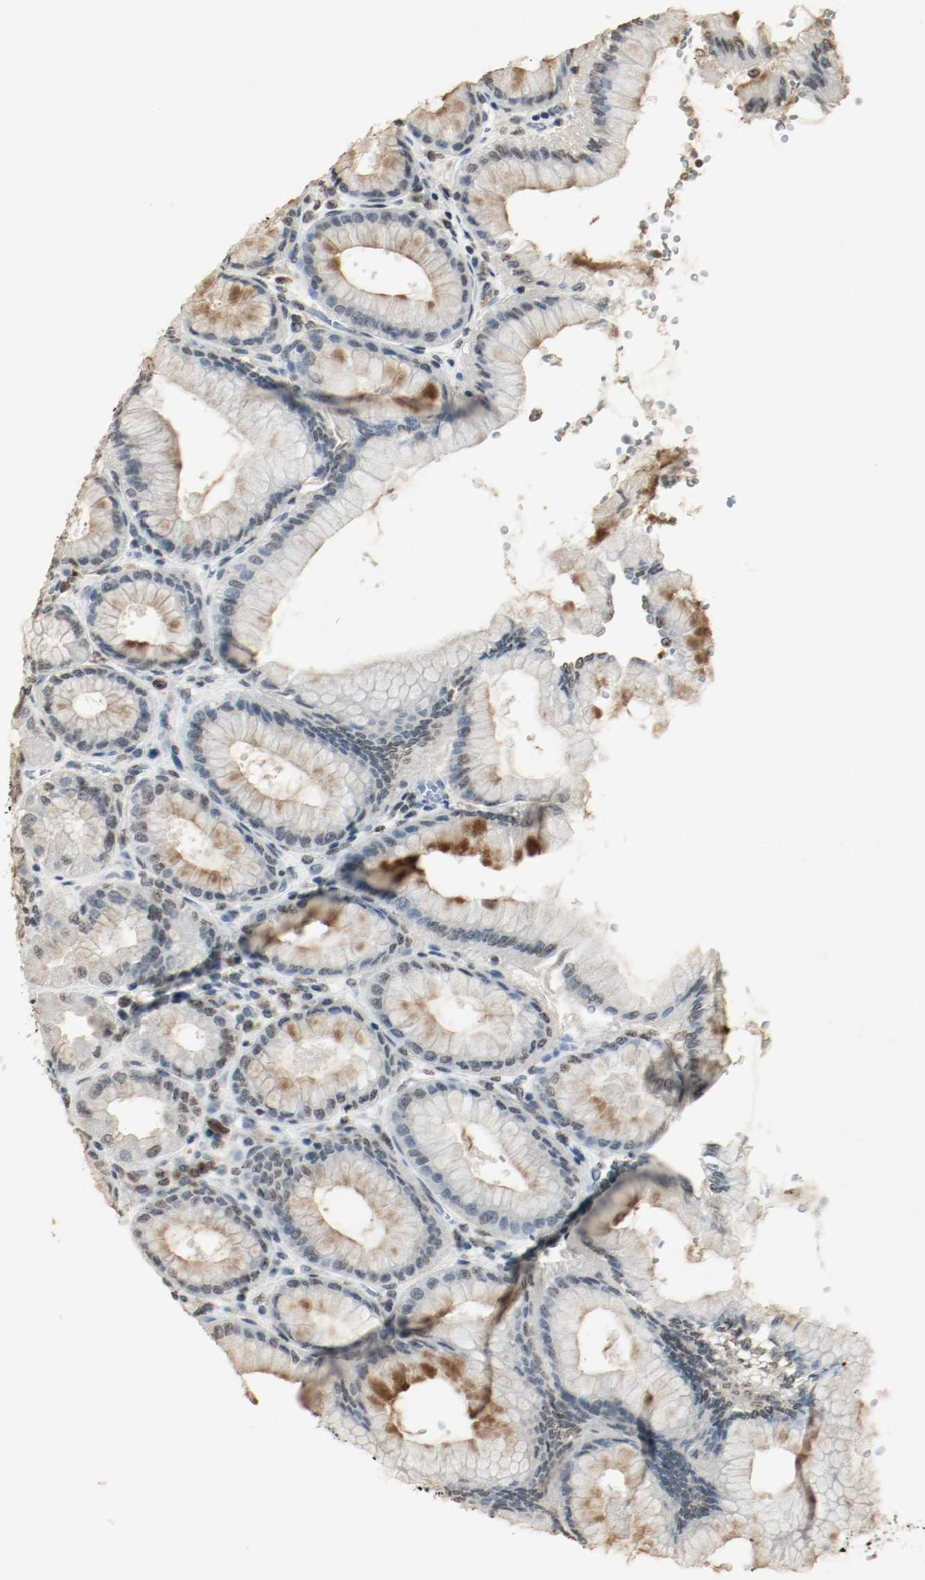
{"staining": {"intensity": "moderate", "quantity": "25%-75%", "location": "cytoplasmic/membranous,nuclear"}, "tissue": "stomach", "cell_type": "Glandular cells", "image_type": "normal", "snomed": [{"axis": "morphology", "description": "Normal tissue, NOS"}, {"axis": "topography", "description": "Stomach, upper"}], "caption": "Glandular cells reveal medium levels of moderate cytoplasmic/membranous,nuclear expression in about 25%-75% of cells in unremarkable stomach.", "gene": "DNMT1", "patient": {"sex": "female", "age": 56}}